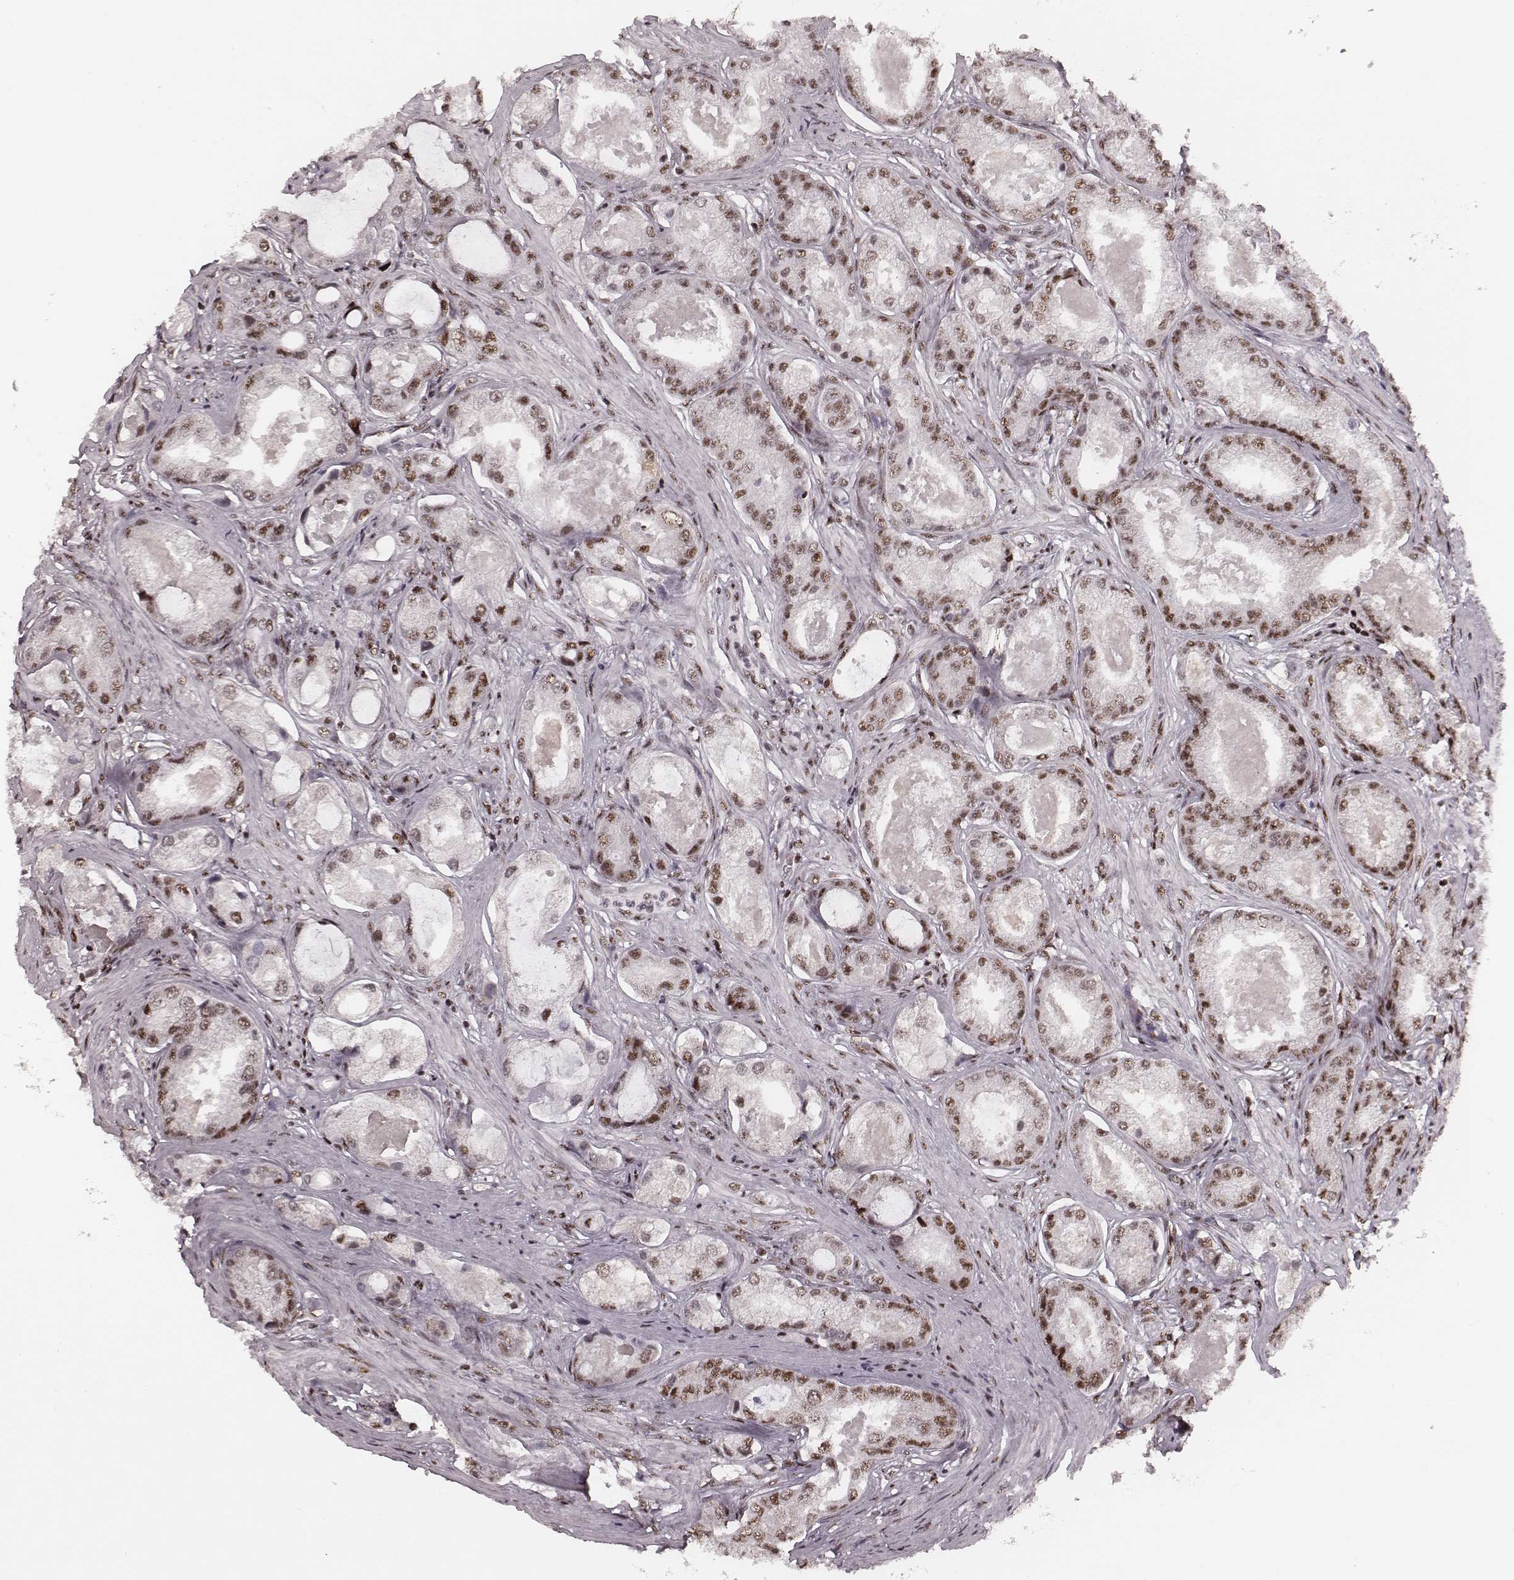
{"staining": {"intensity": "moderate", "quantity": ">75%", "location": "nuclear"}, "tissue": "prostate cancer", "cell_type": "Tumor cells", "image_type": "cancer", "snomed": [{"axis": "morphology", "description": "Adenocarcinoma, Low grade"}, {"axis": "topography", "description": "Prostate"}], "caption": "Protein staining displays moderate nuclear staining in approximately >75% of tumor cells in prostate cancer.", "gene": "LUC7L", "patient": {"sex": "male", "age": 68}}